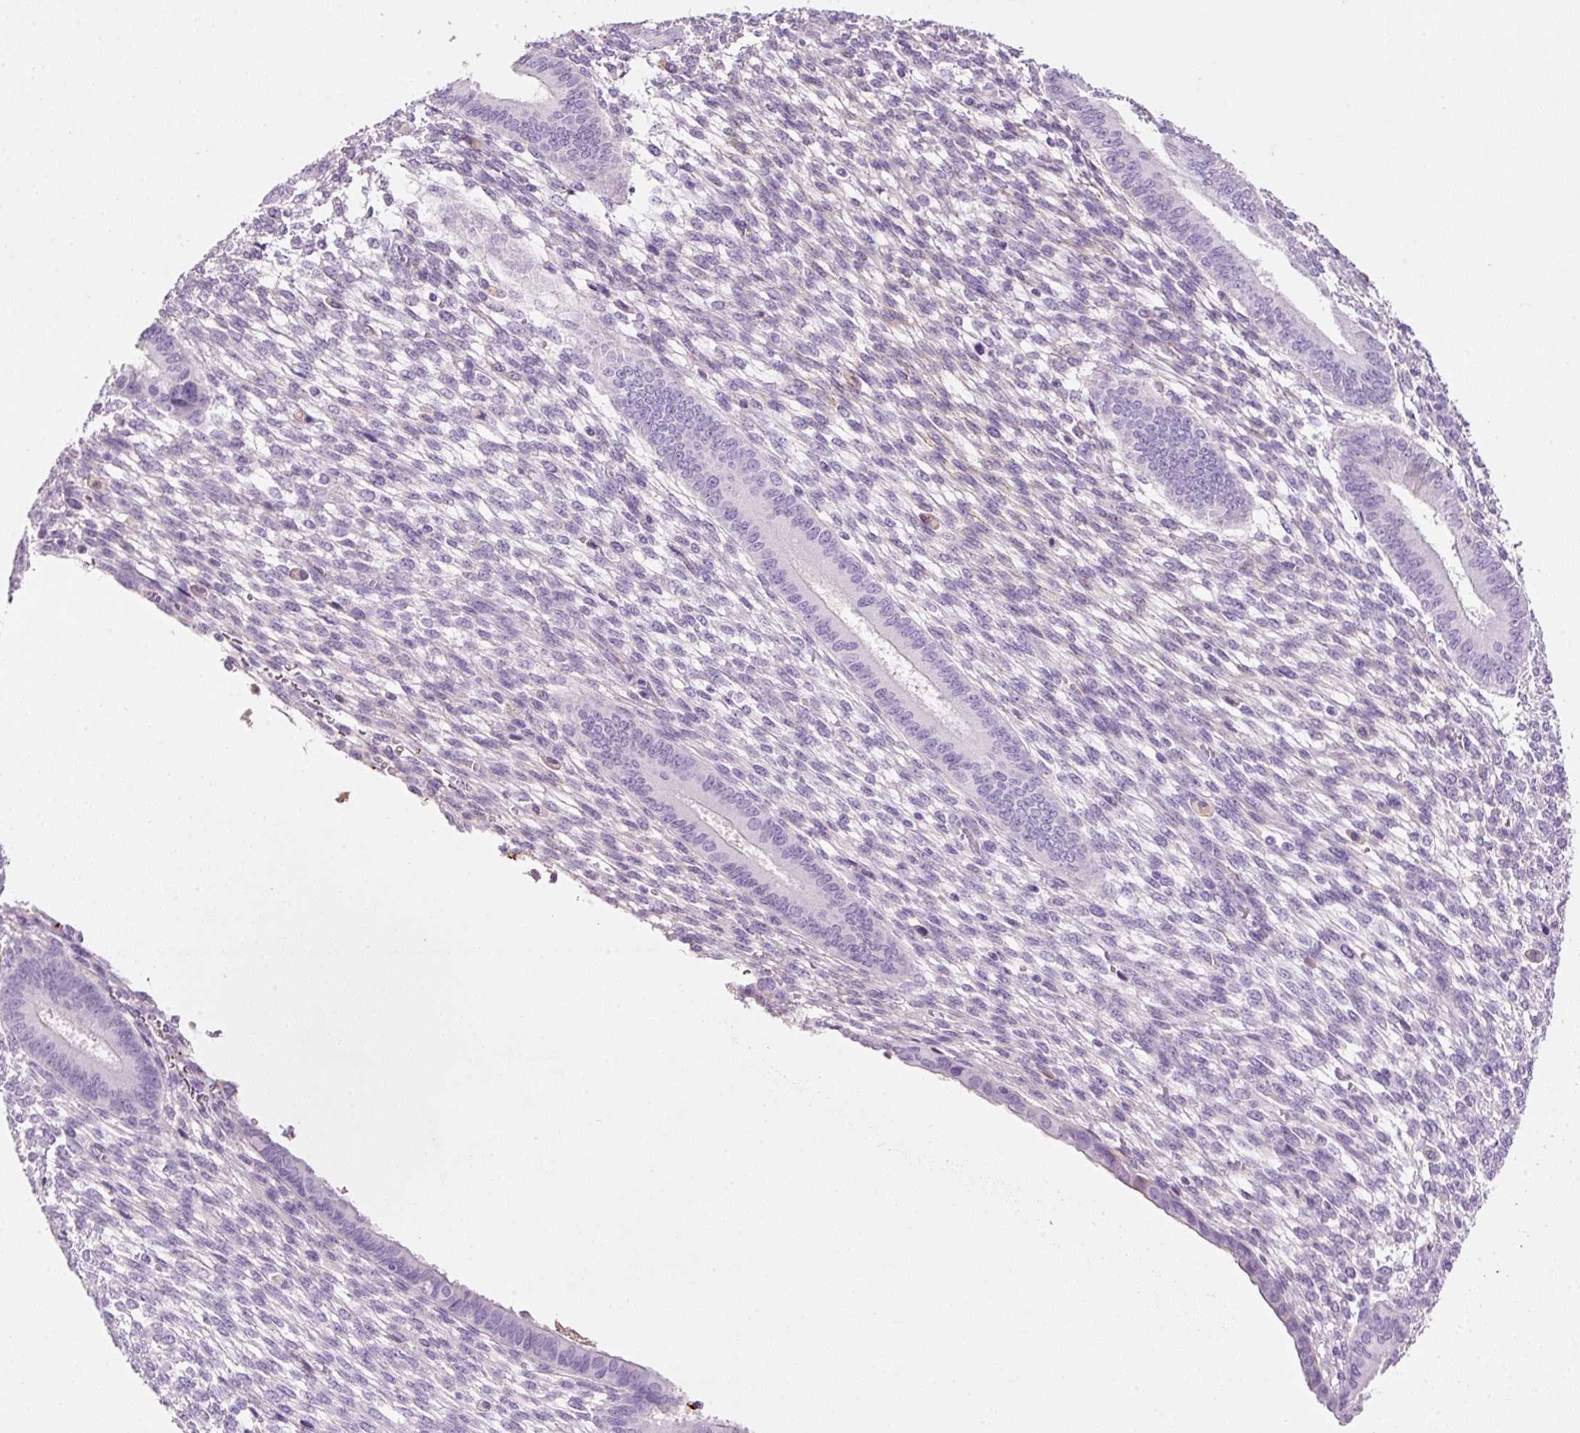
{"staining": {"intensity": "negative", "quantity": "none", "location": "none"}, "tissue": "endometrium", "cell_type": "Cells in endometrial stroma", "image_type": "normal", "snomed": [{"axis": "morphology", "description": "Normal tissue, NOS"}, {"axis": "topography", "description": "Endometrium"}], "caption": "Immunohistochemistry (IHC) photomicrograph of normal human endometrium stained for a protein (brown), which shows no staining in cells in endometrial stroma. (DAB immunohistochemistry (IHC), high magnification).", "gene": "MFAP4", "patient": {"sex": "female", "age": 36}}